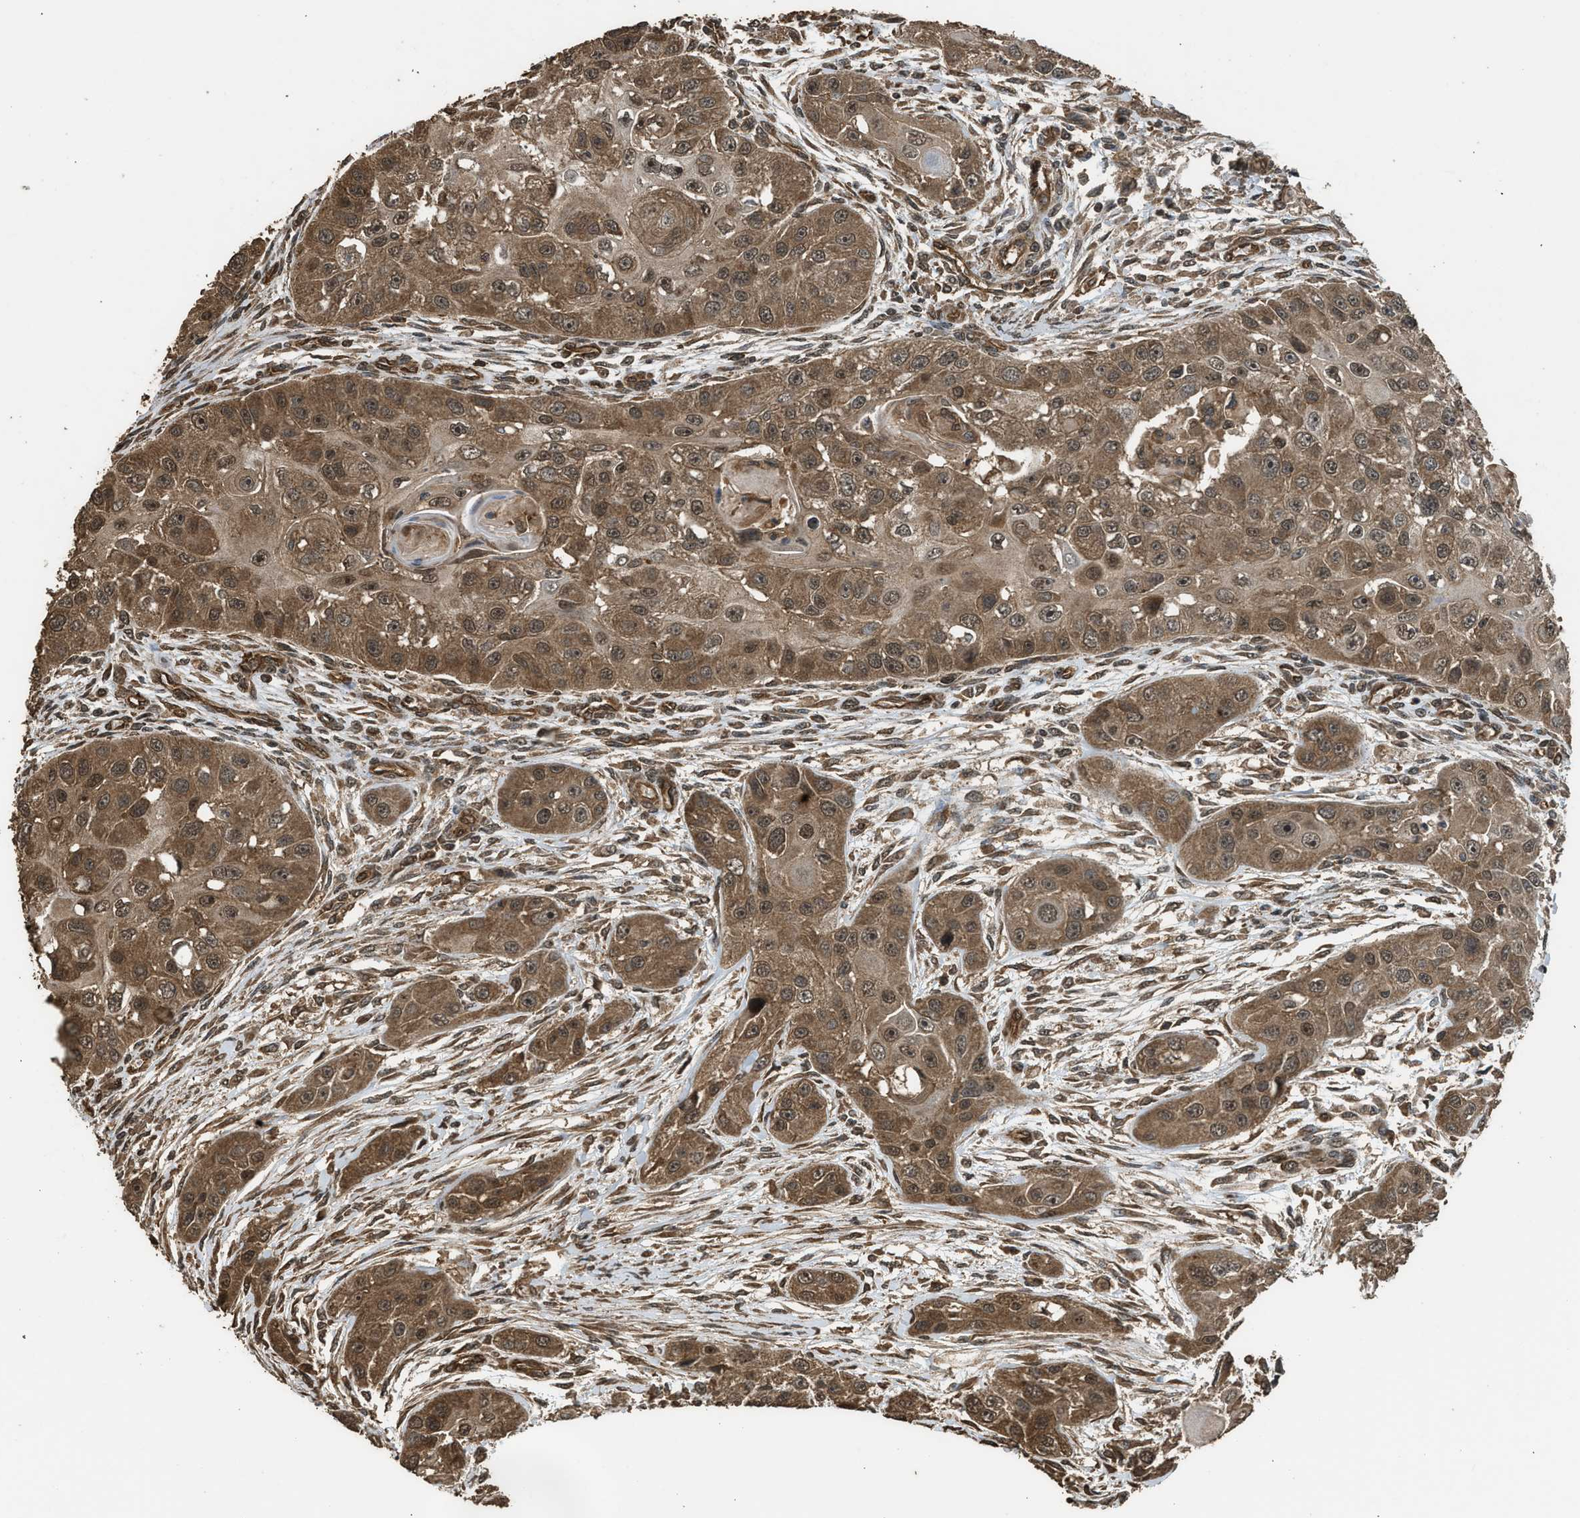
{"staining": {"intensity": "moderate", "quantity": ">75%", "location": "cytoplasmic/membranous"}, "tissue": "head and neck cancer", "cell_type": "Tumor cells", "image_type": "cancer", "snomed": [{"axis": "morphology", "description": "Normal tissue, NOS"}, {"axis": "morphology", "description": "Squamous cell carcinoma, NOS"}, {"axis": "topography", "description": "Skeletal muscle"}, {"axis": "topography", "description": "Head-Neck"}], "caption": "The micrograph shows staining of head and neck cancer, revealing moderate cytoplasmic/membranous protein staining (brown color) within tumor cells.", "gene": "MYBL2", "patient": {"sex": "male", "age": 51}}